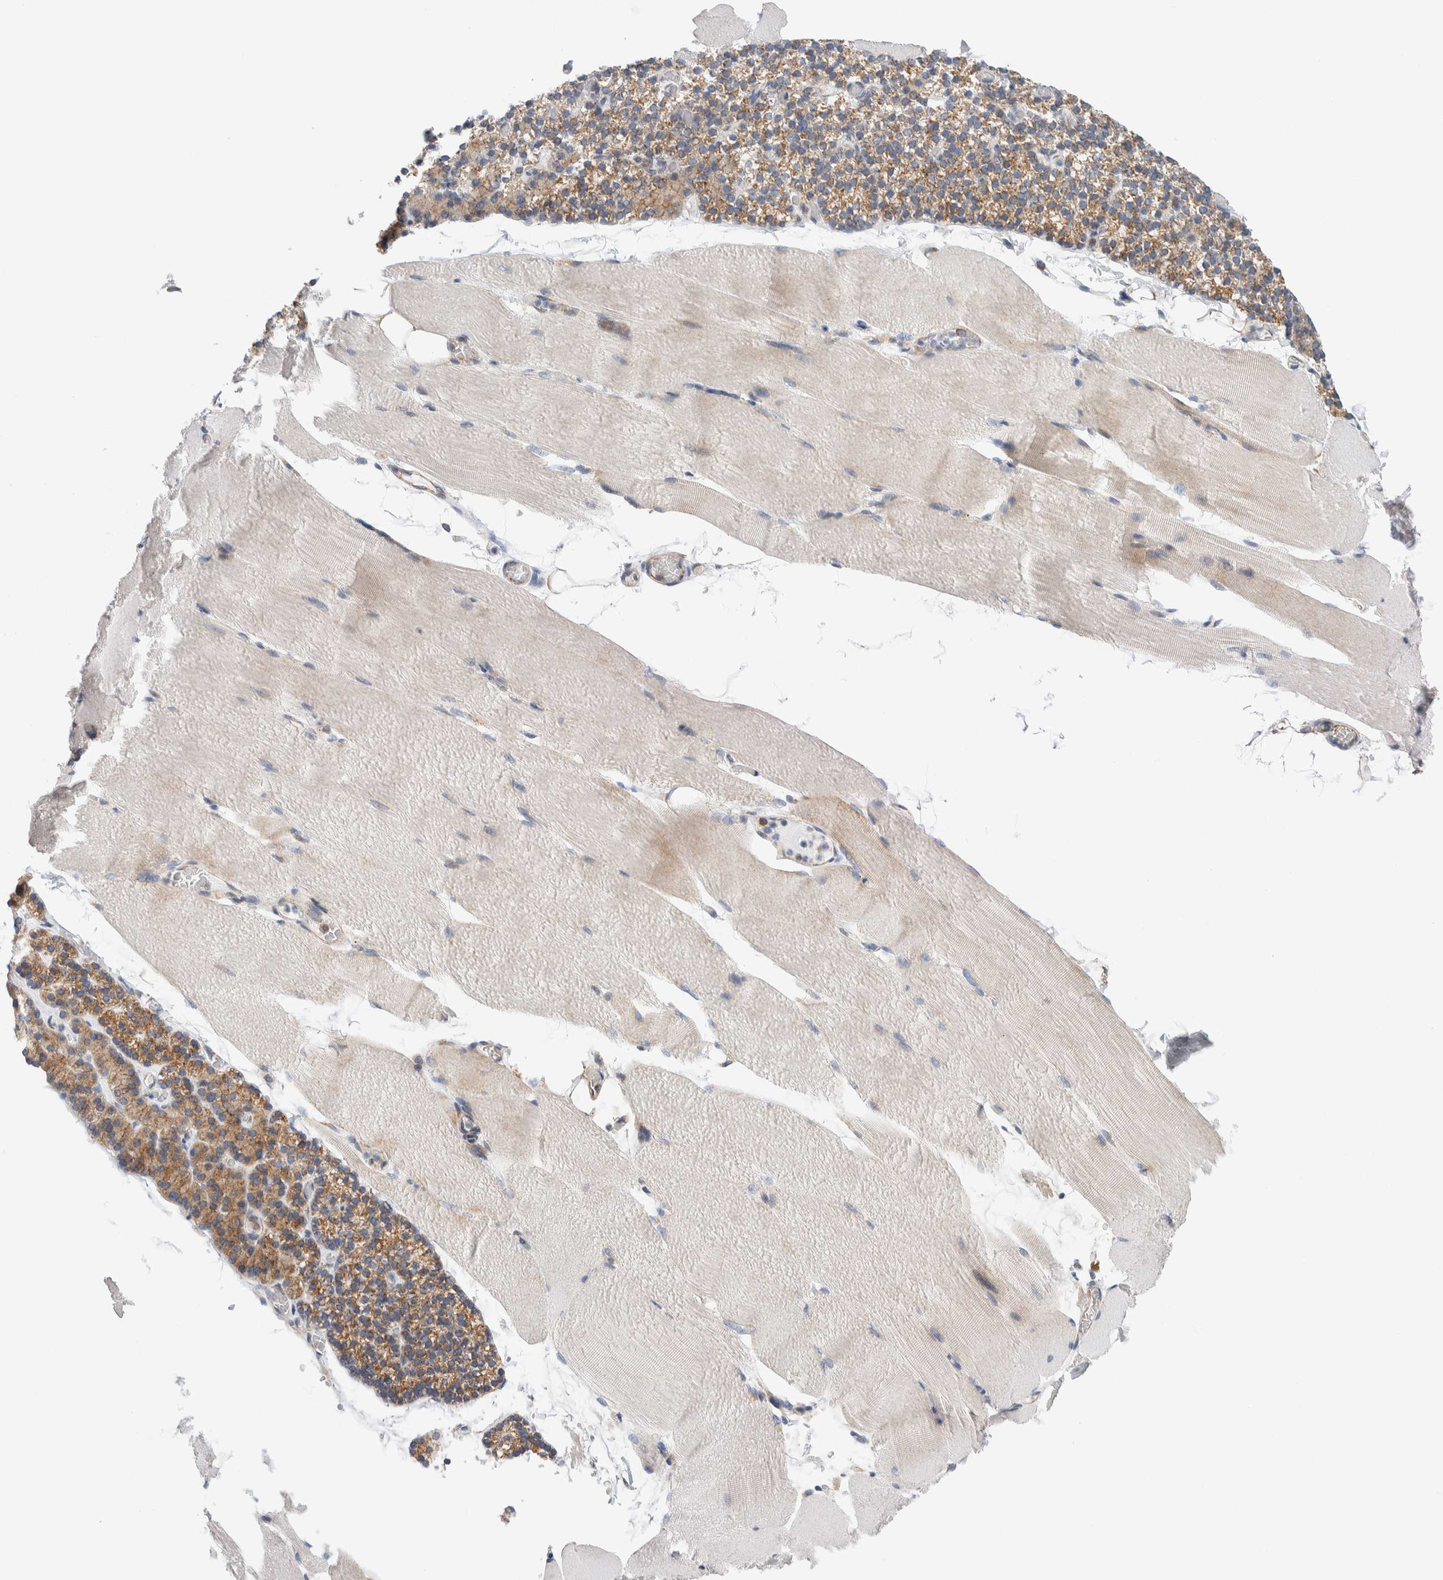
{"staining": {"intensity": "negative", "quantity": "none", "location": "none"}, "tissue": "skeletal muscle", "cell_type": "Myocytes", "image_type": "normal", "snomed": [{"axis": "morphology", "description": "Normal tissue, NOS"}, {"axis": "topography", "description": "Skeletal muscle"}, {"axis": "topography", "description": "Parathyroid gland"}], "caption": "Immunohistochemistry photomicrograph of benign skeletal muscle: human skeletal muscle stained with DAB (3,3'-diaminobenzidine) exhibits no significant protein positivity in myocytes. (Stains: DAB IHC with hematoxylin counter stain, Microscopy: brightfield microscopy at high magnification).", "gene": "RACK1", "patient": {"sex": "female", "age": 37}}